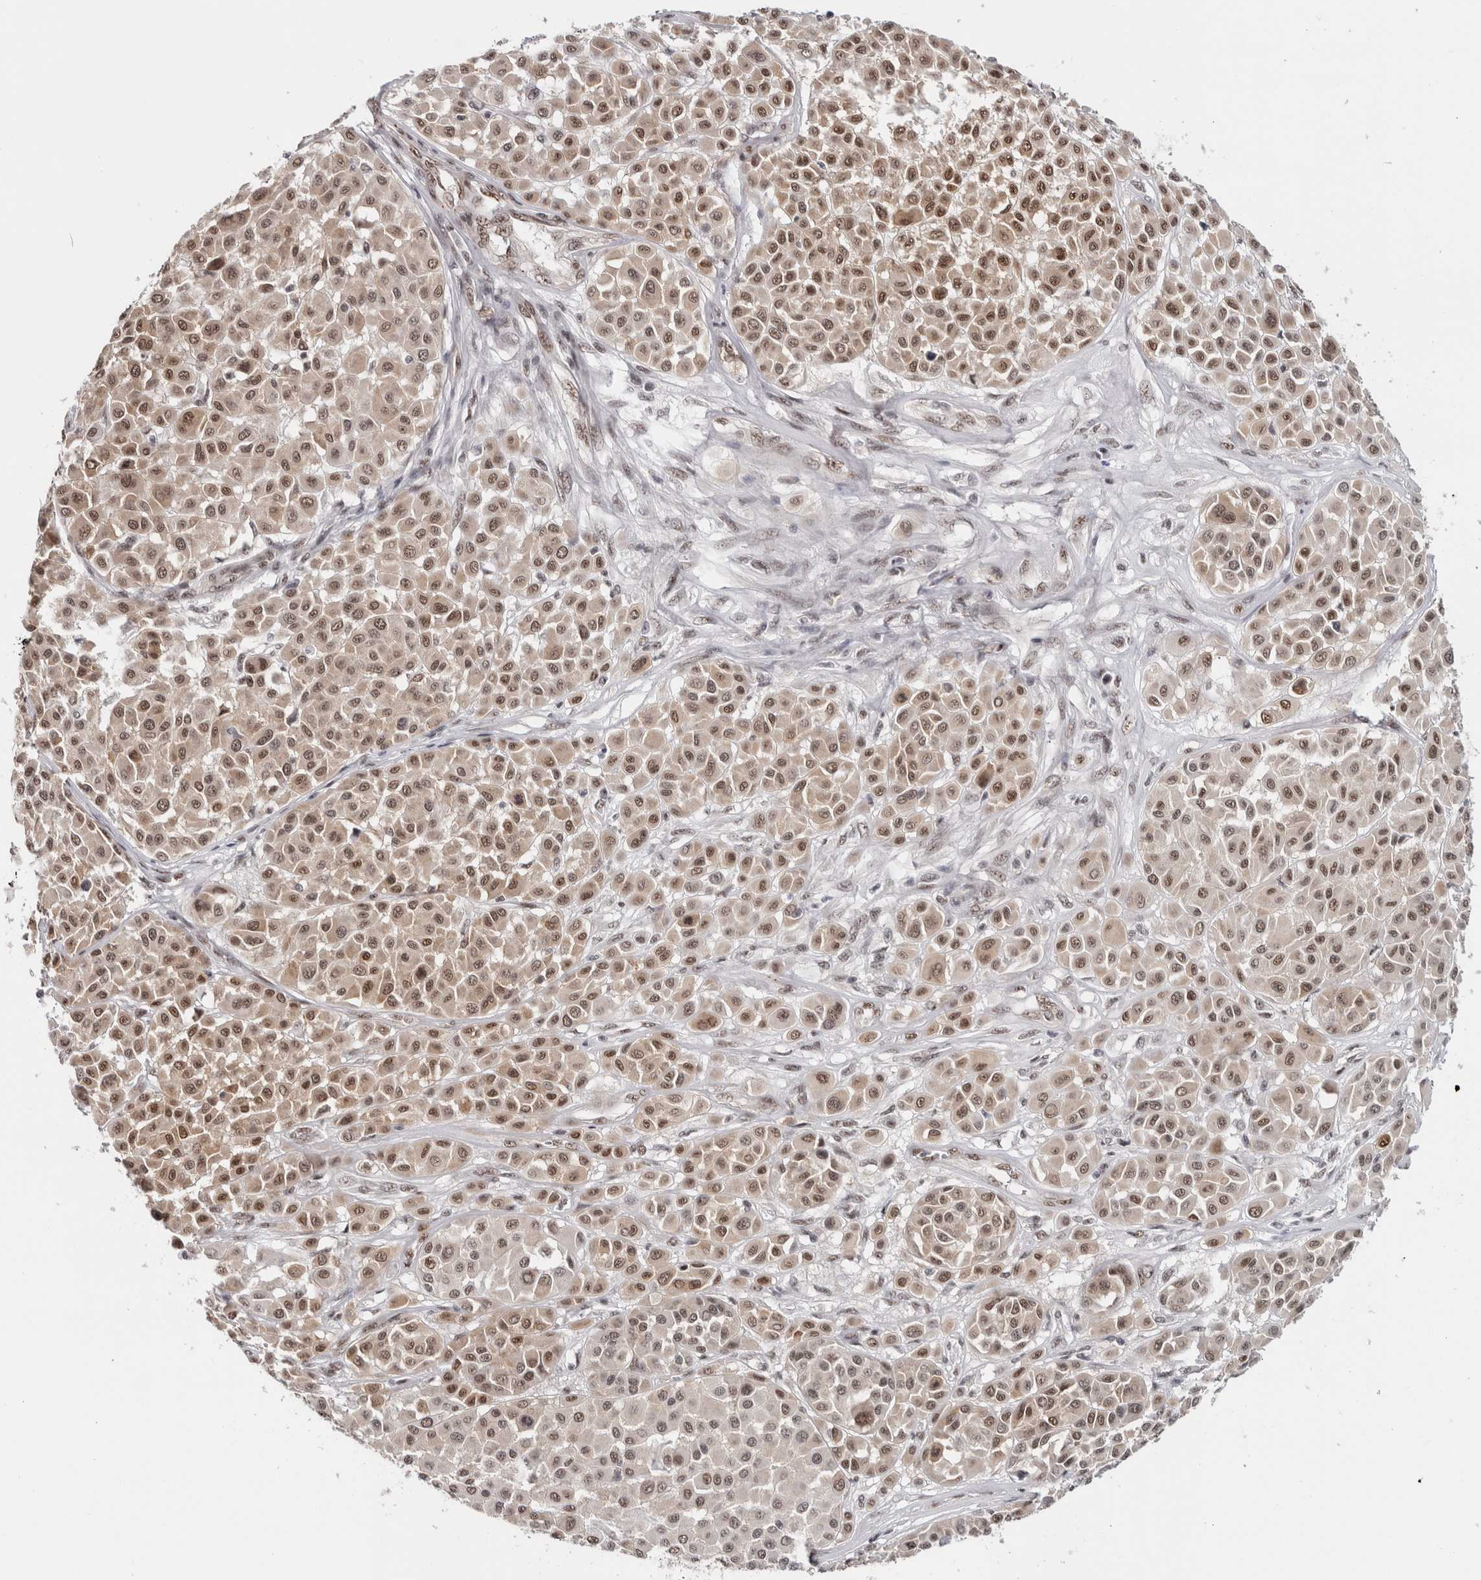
{"staining": {"intensity": "moderate", "quantity": ">75%", "location": "nuclear"}, "tissue": "melanoma", "cell_type": "Tumor cells", "image_type": "cancer", "snomed": [{"axis": "morphology", "description": "Malignant melanoma, Metastatic site"}, {"axis": "topography", "description": "Soft tissue"}], "caption": "About >75% of tumor cells in melanoma reveal moderate nuclear protein expression as visualized by brown immunohistochemical staining.", "gene": "MKNK1", "patient": {"sex": "male", "age": 41}}